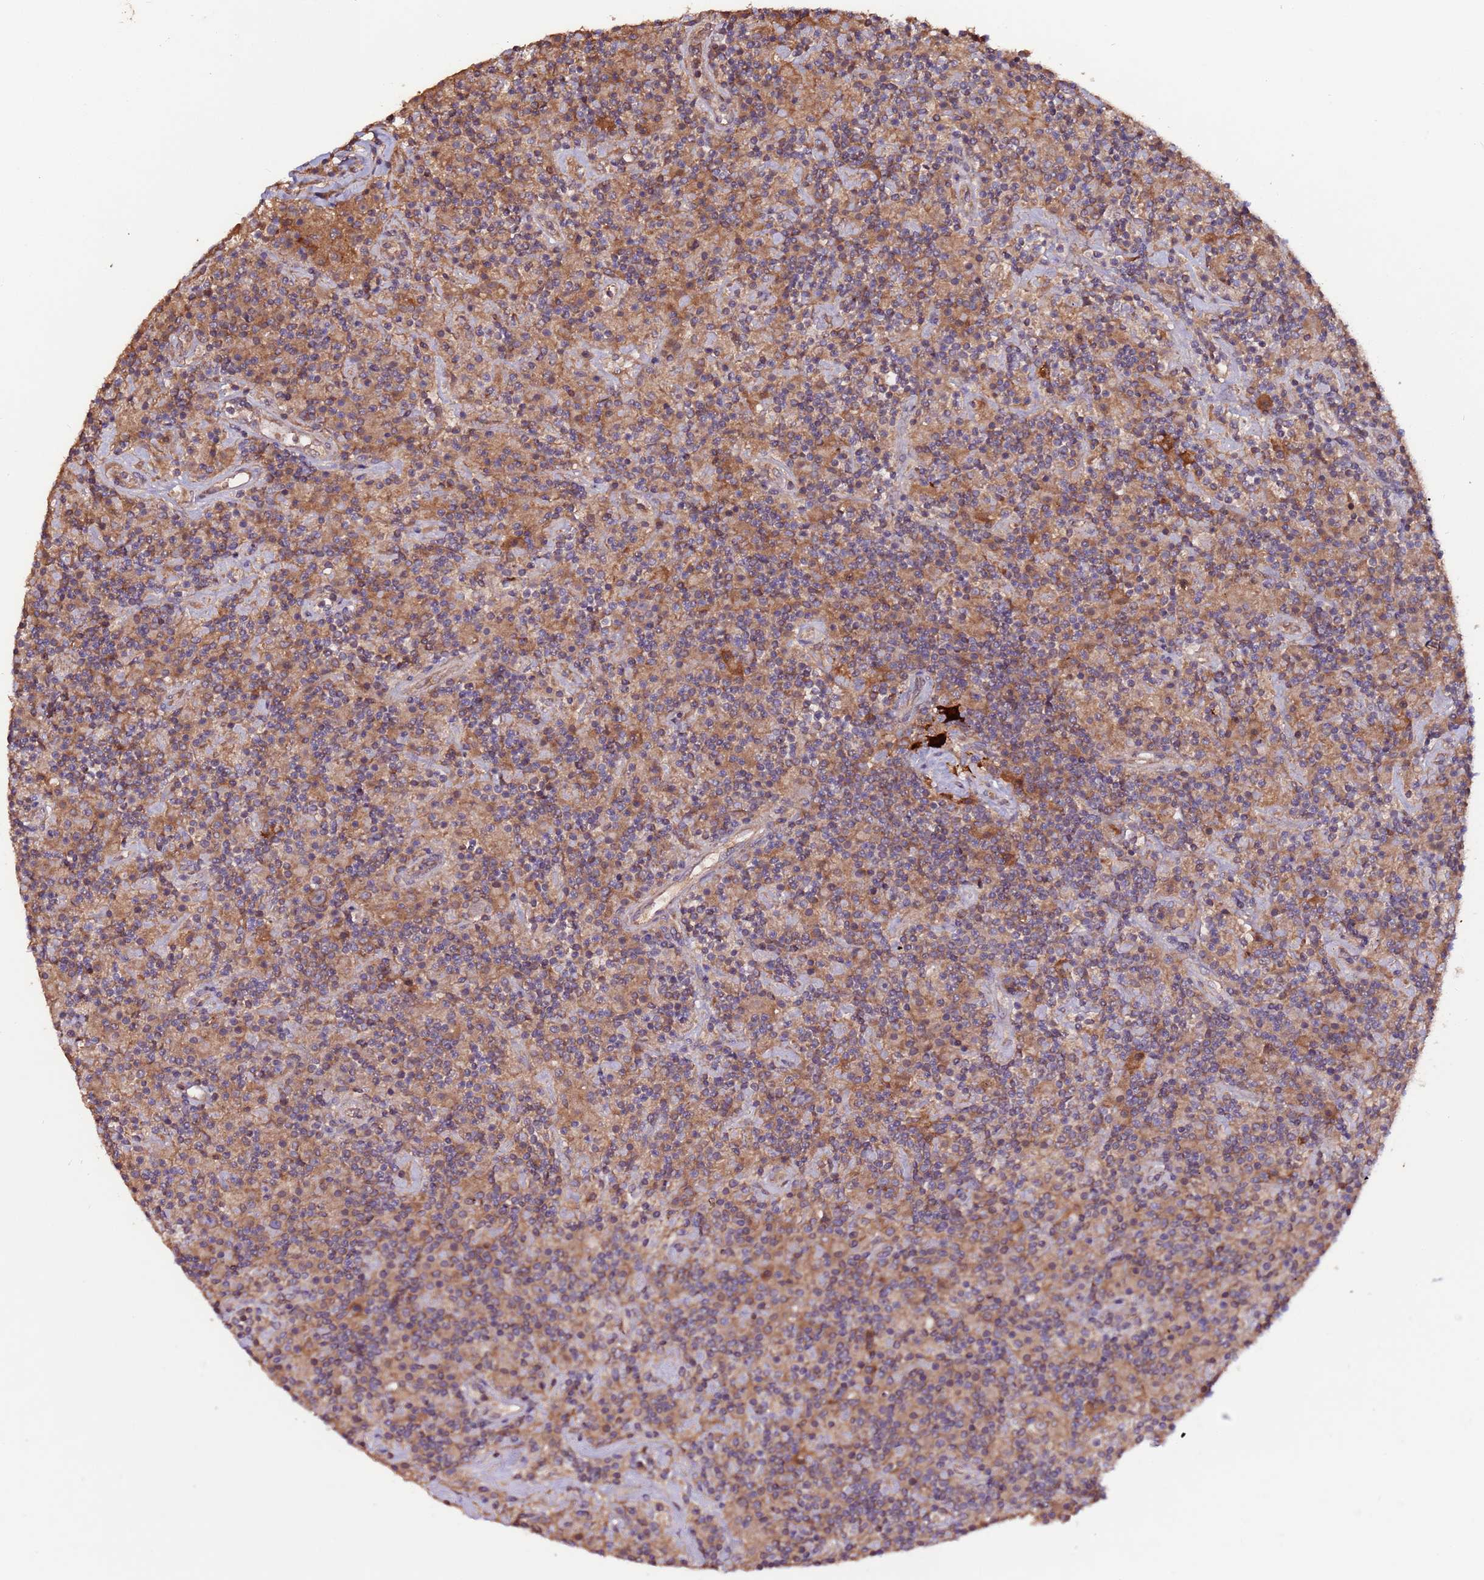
{"staining": {"intensity": "negative", "quantity": "none", "location": "none"}, "tissue": "lymphoma", "cell_type": "Tumor cells", "image_type": "cancer", "snomed": [{"axis": "morphology", "description": "Hodgkin's disease, NOS"}, {"axis": "topography", "description": "Lymph node"}], "caption": "Immunohistochemistry (IHC) of human lymphoma shows no expression in tumor cells.", "gene": "RPS15A", "patient": {"sex": "male", "age": 70}}